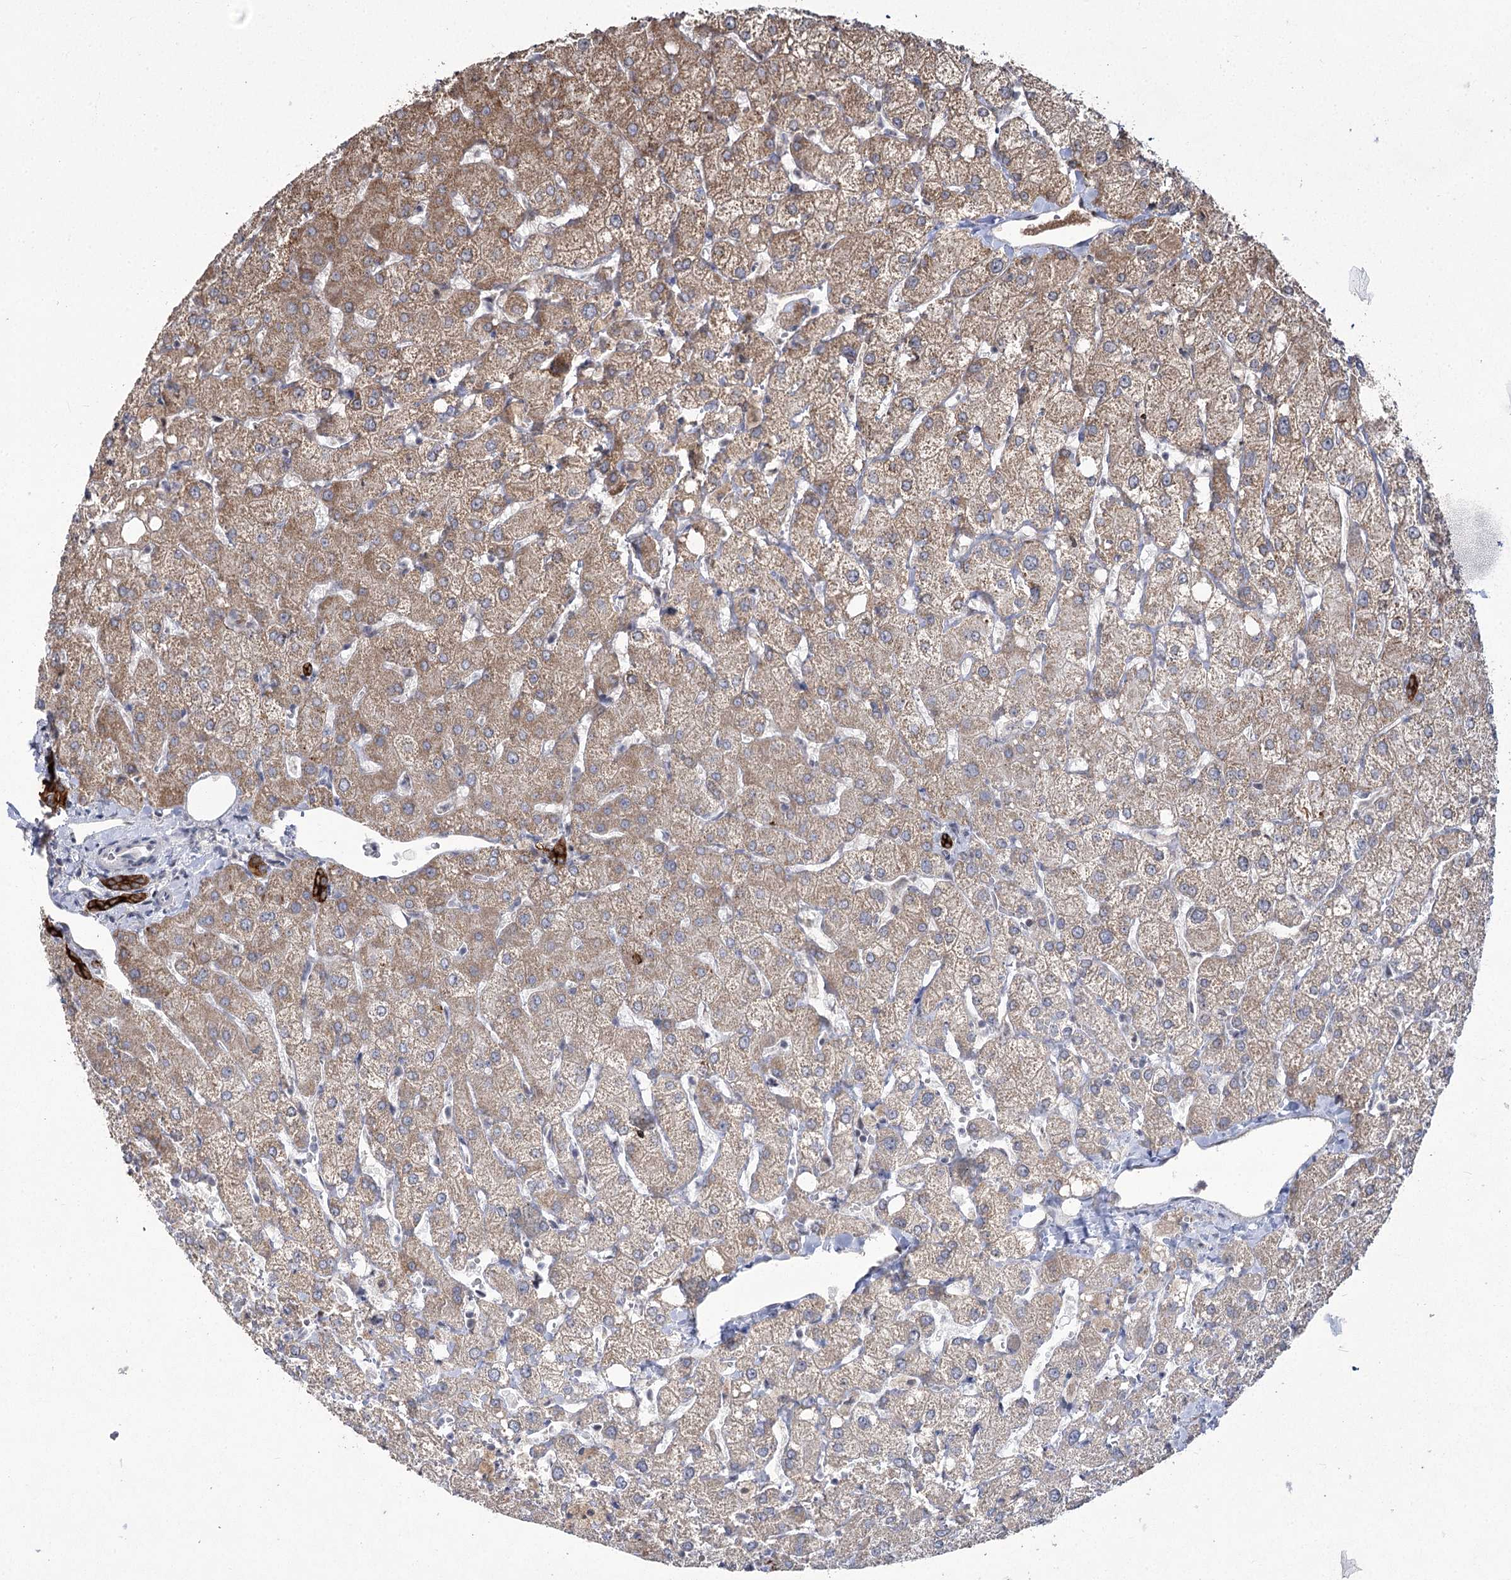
{"staining": {"intensity": "strong", "quantity": ">75%", "location": "cytoplasmic/membranous"}, "tissue": "liver", "cell_type": "Cholangiocytes", "image_type": "normal", "snomed": [{"axis": "morphology", "description": "Normal tissue, NOS"}, {"axis": "topography", "description": "Liver"}], "caption": "A high-resolution micrograph shows immunohistochemistry staining of unremarkable liver, which demonstrates strong cytoplasmic/membranous positivity in approximately >75% of cholangiocytes. (Brightfield microscopy of DAB IHC at high magnification).", "gene": "PHYHIPL", "patient": {"sex": "female", "age": 54}}